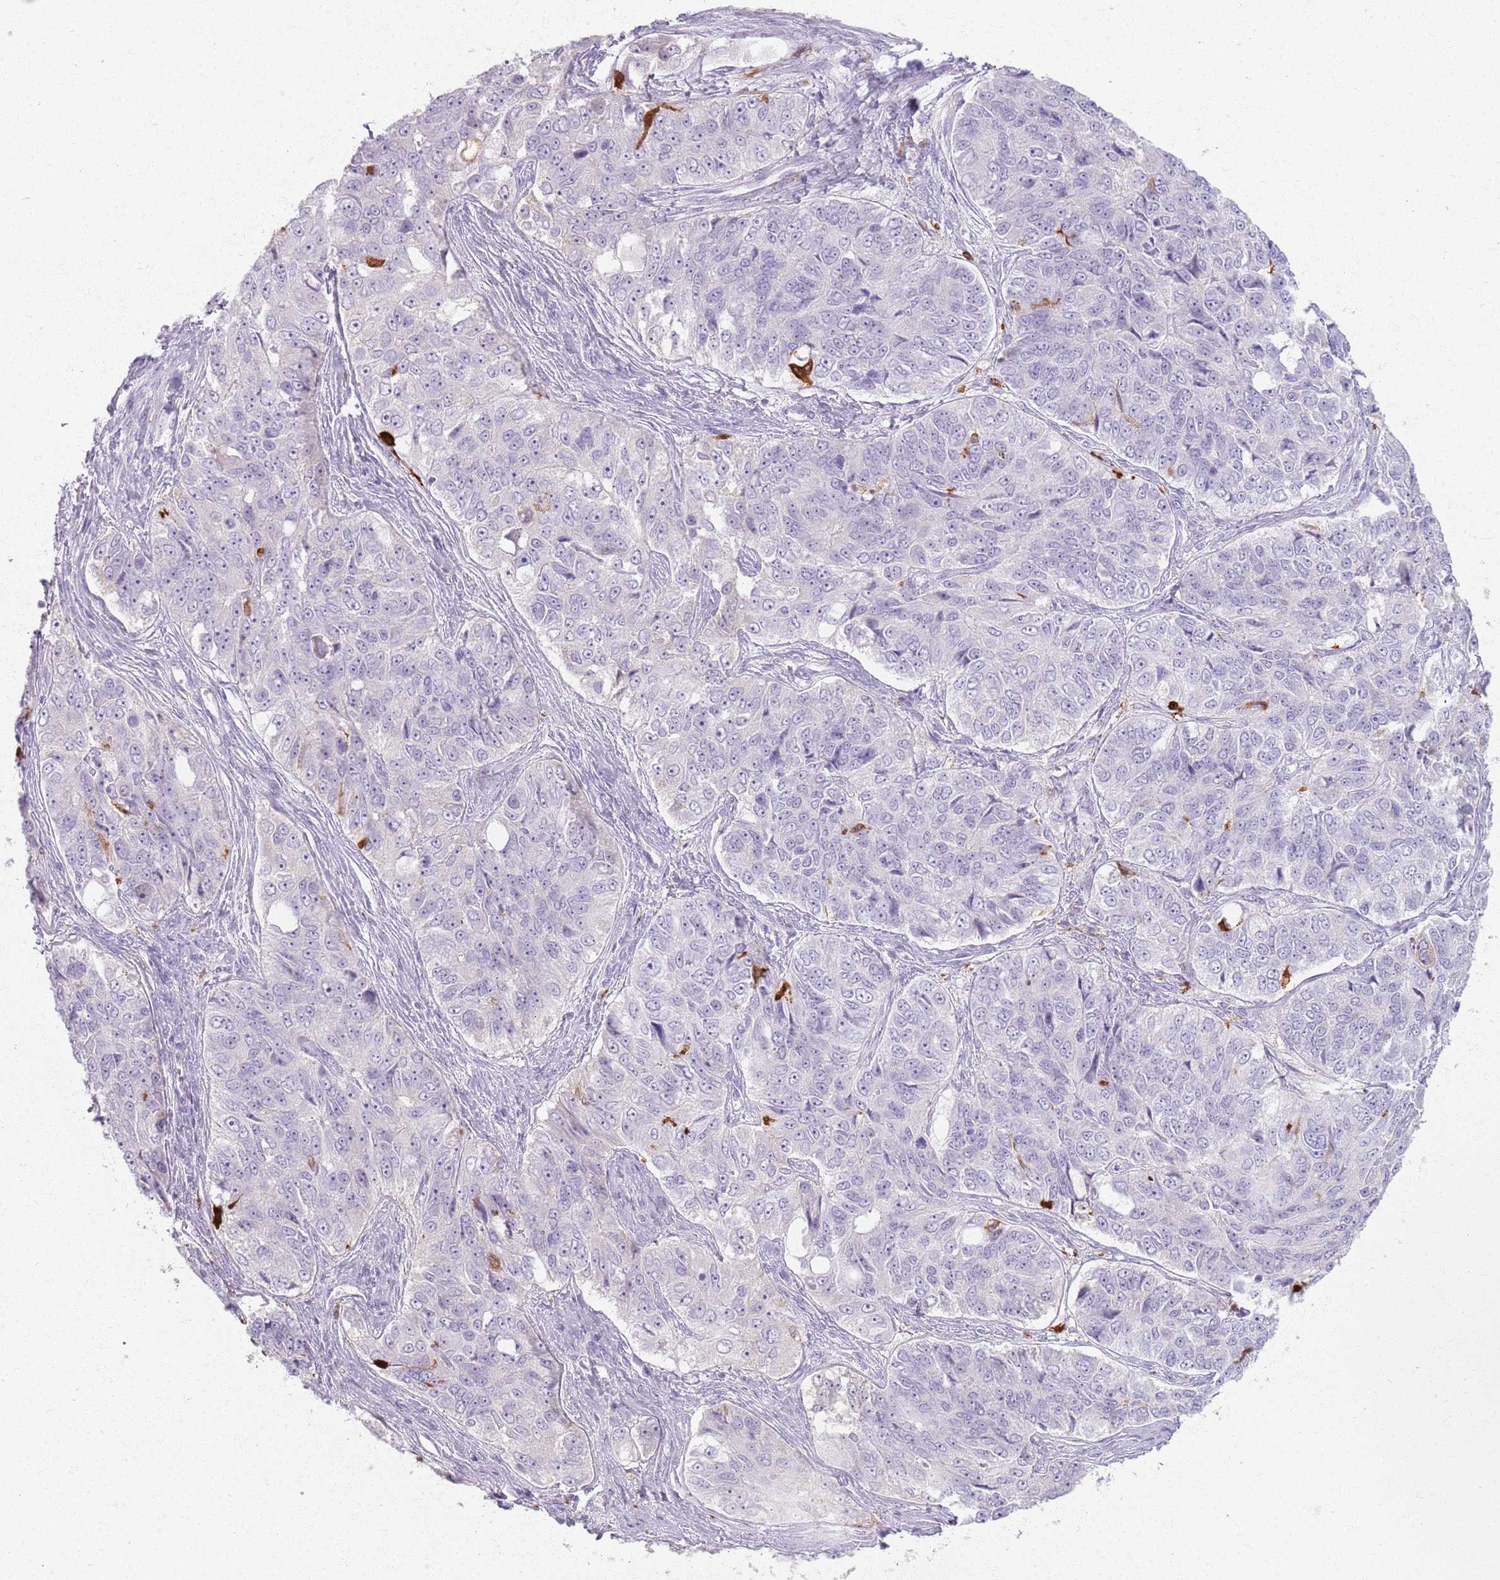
{"staining": {"intensity": "negative", "quantity": "none", "location": "none"}, "tissue": "ovarian cancer", "cell_type": "Tumor cells", "image_type": "cancer", "snomed": [{"axis": "morphology", "description": "Carcinoma, endometroid"}, {"axis": "topography", "description": "Ovary"}], "caption": "High magnification brightfield microscopy of ovarian cancer stained with DAB (brown) and counterstained with hematoxylin (blue): tumor cells show no significant positivity.", "gene": "GDPGP1", "patient": {"sex": "female", "age": 51}}